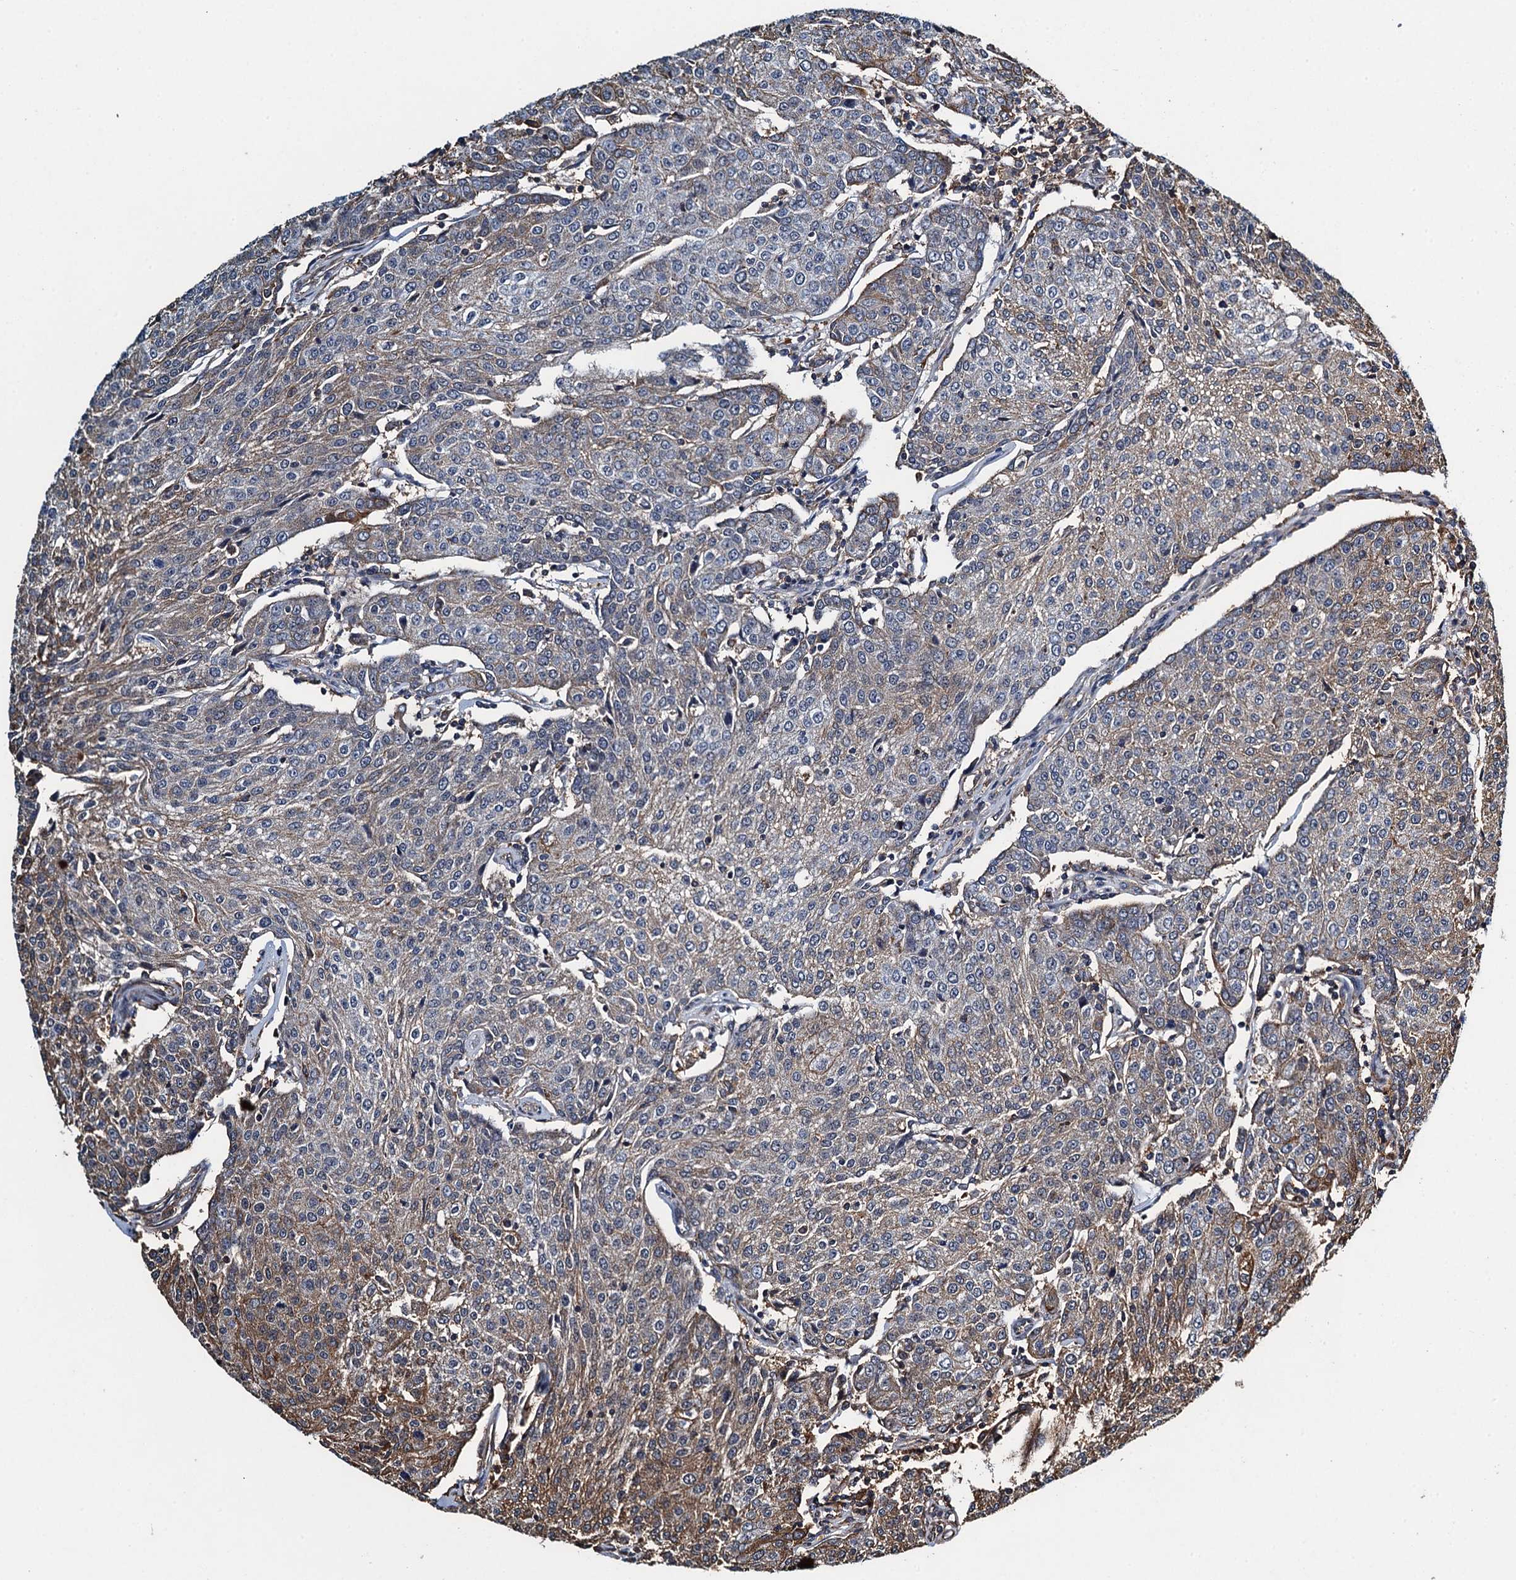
{"staining": {"intensity": "moderate", "quantity": "25%-75%", "location": "cytoplasmic/membranous"}, "tissue": "urothelial cancer", "cell_type": "Tumor cells", "image_type": "cancer", "snomed": [{"axis": "morphology", "description": "Urothelial carcinoma, High grade"}, {"axis": "topography", "description": "Urinary bladder"}], "caption": "Urothelial cancer stained with IHC exhibits moderate cytoplasmic/membranous positivity in approximately 25%-75% of tumor cells. (Brightfield microscopy of DAB IHC at high magnification).", "gene": "WHAMM", "patient": {"sex": "female", "age": 85}}